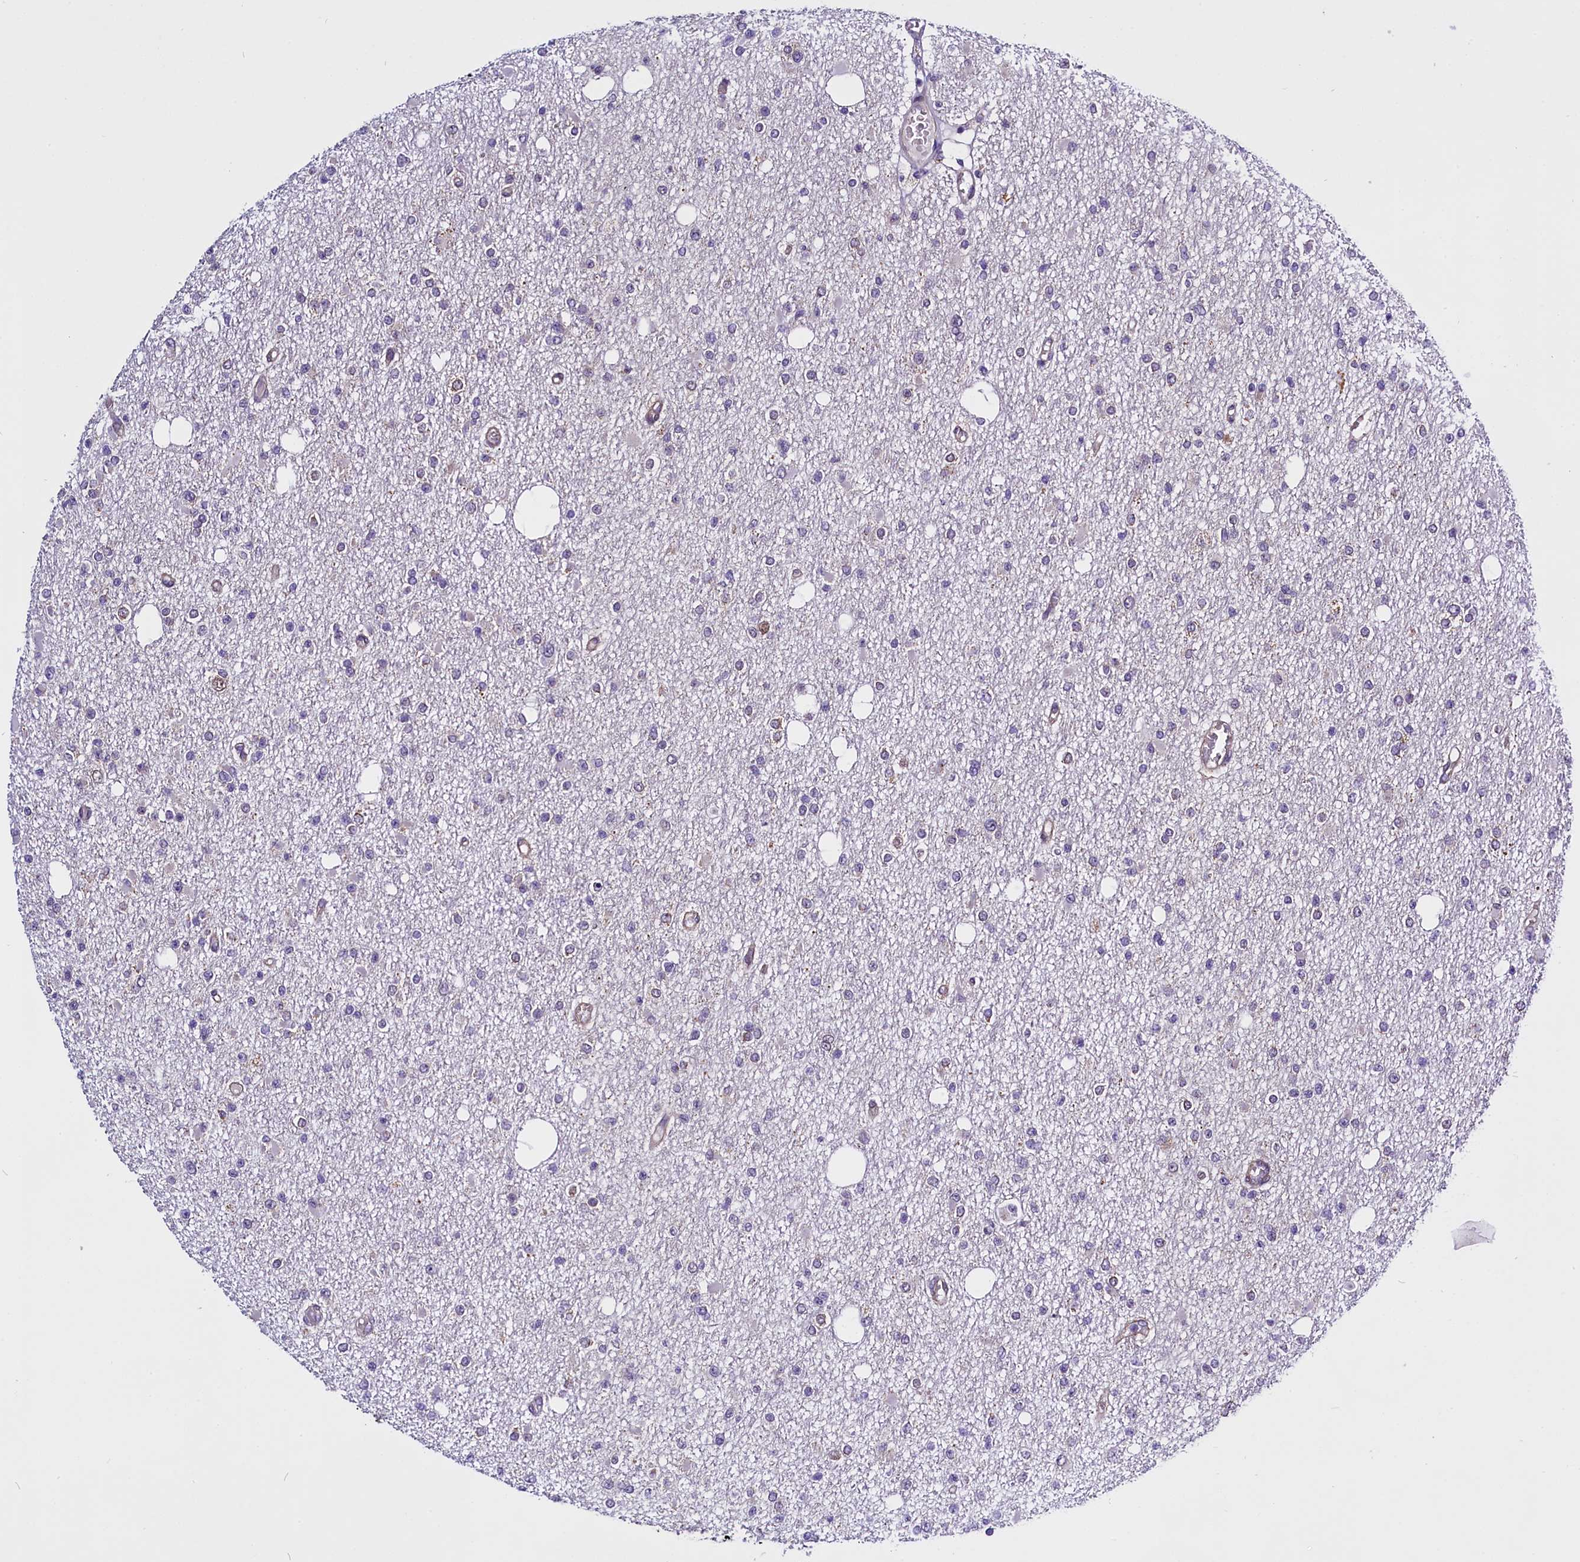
{"staining": {"intensity": "negative", "quantity": "none", "location": "none"}, "tissue": "glioma", "cell_type": "Tumor cells", "image_type": "cancer", "snomed": [{"axis": "morphology", "description": "Glioma, malignant, Low grade"}, {"axis": "topography", "description": "Brain"}], "caption": "Immunohistochemical staining of human glioma displays no significant staining in tumor cells.", "gene": "UACA", "patient": {"sex": "female", "age": 22}}